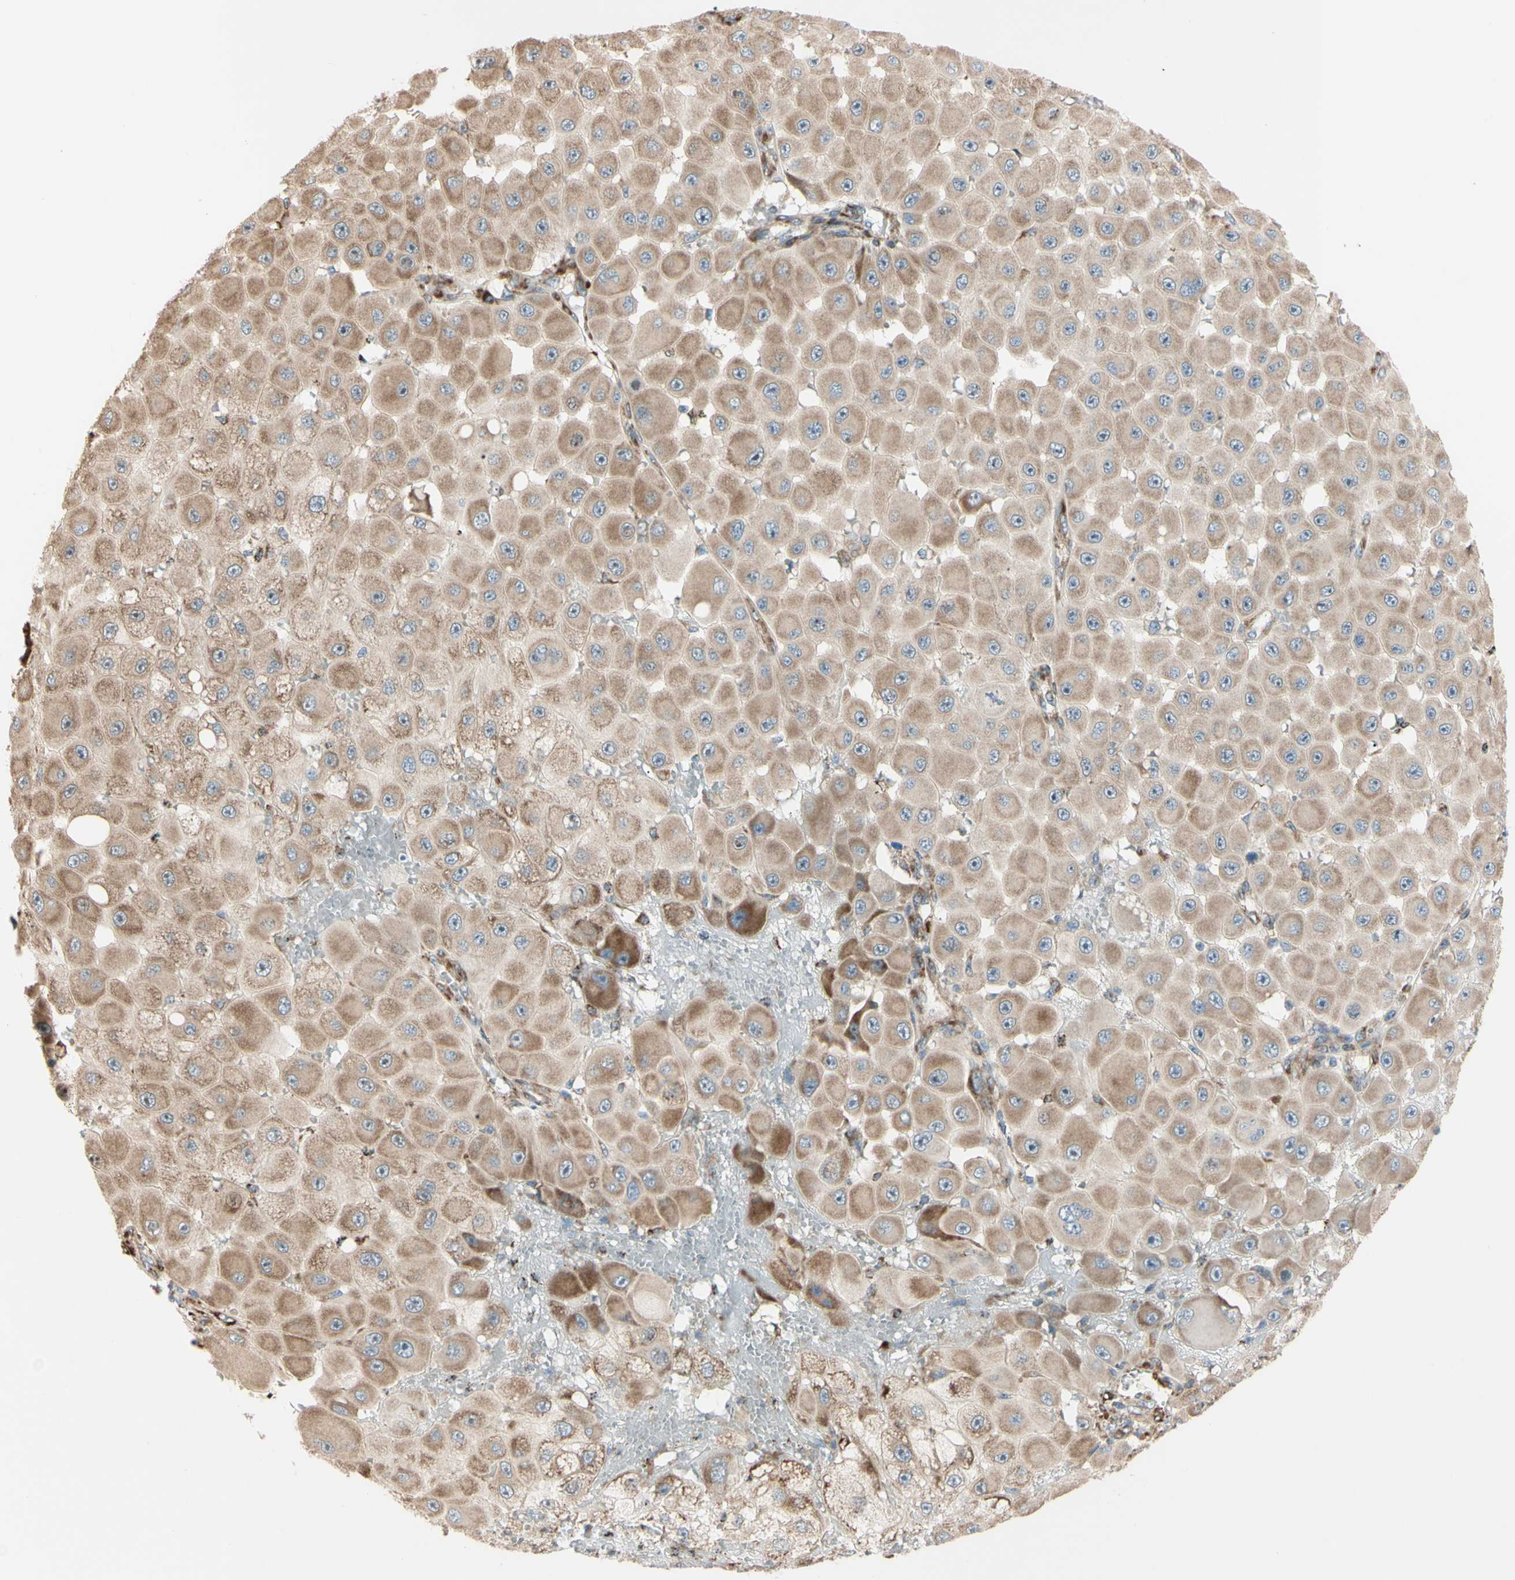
{"staining": {"intensity": "moderate", "quantity": ">75%", "location": "cytoplasmic/membranous"}, "tissue": "melanoma", "cell_type": "Tumor cells", "image_type": "cancer", "snomed": [{"axis": "morphology", "description": "Malignant melanoma, NOS"}, {"axis": "topography", "description": "Skin"}], "caption": "Melanoma was stained to show a protein in brown. There is medium levels of moderate cytoplasmic/membranous positivity in approximately >75% of tumor cells.", "gene": "EIF5A", "patient": {"sex": "female", "age": 81}}